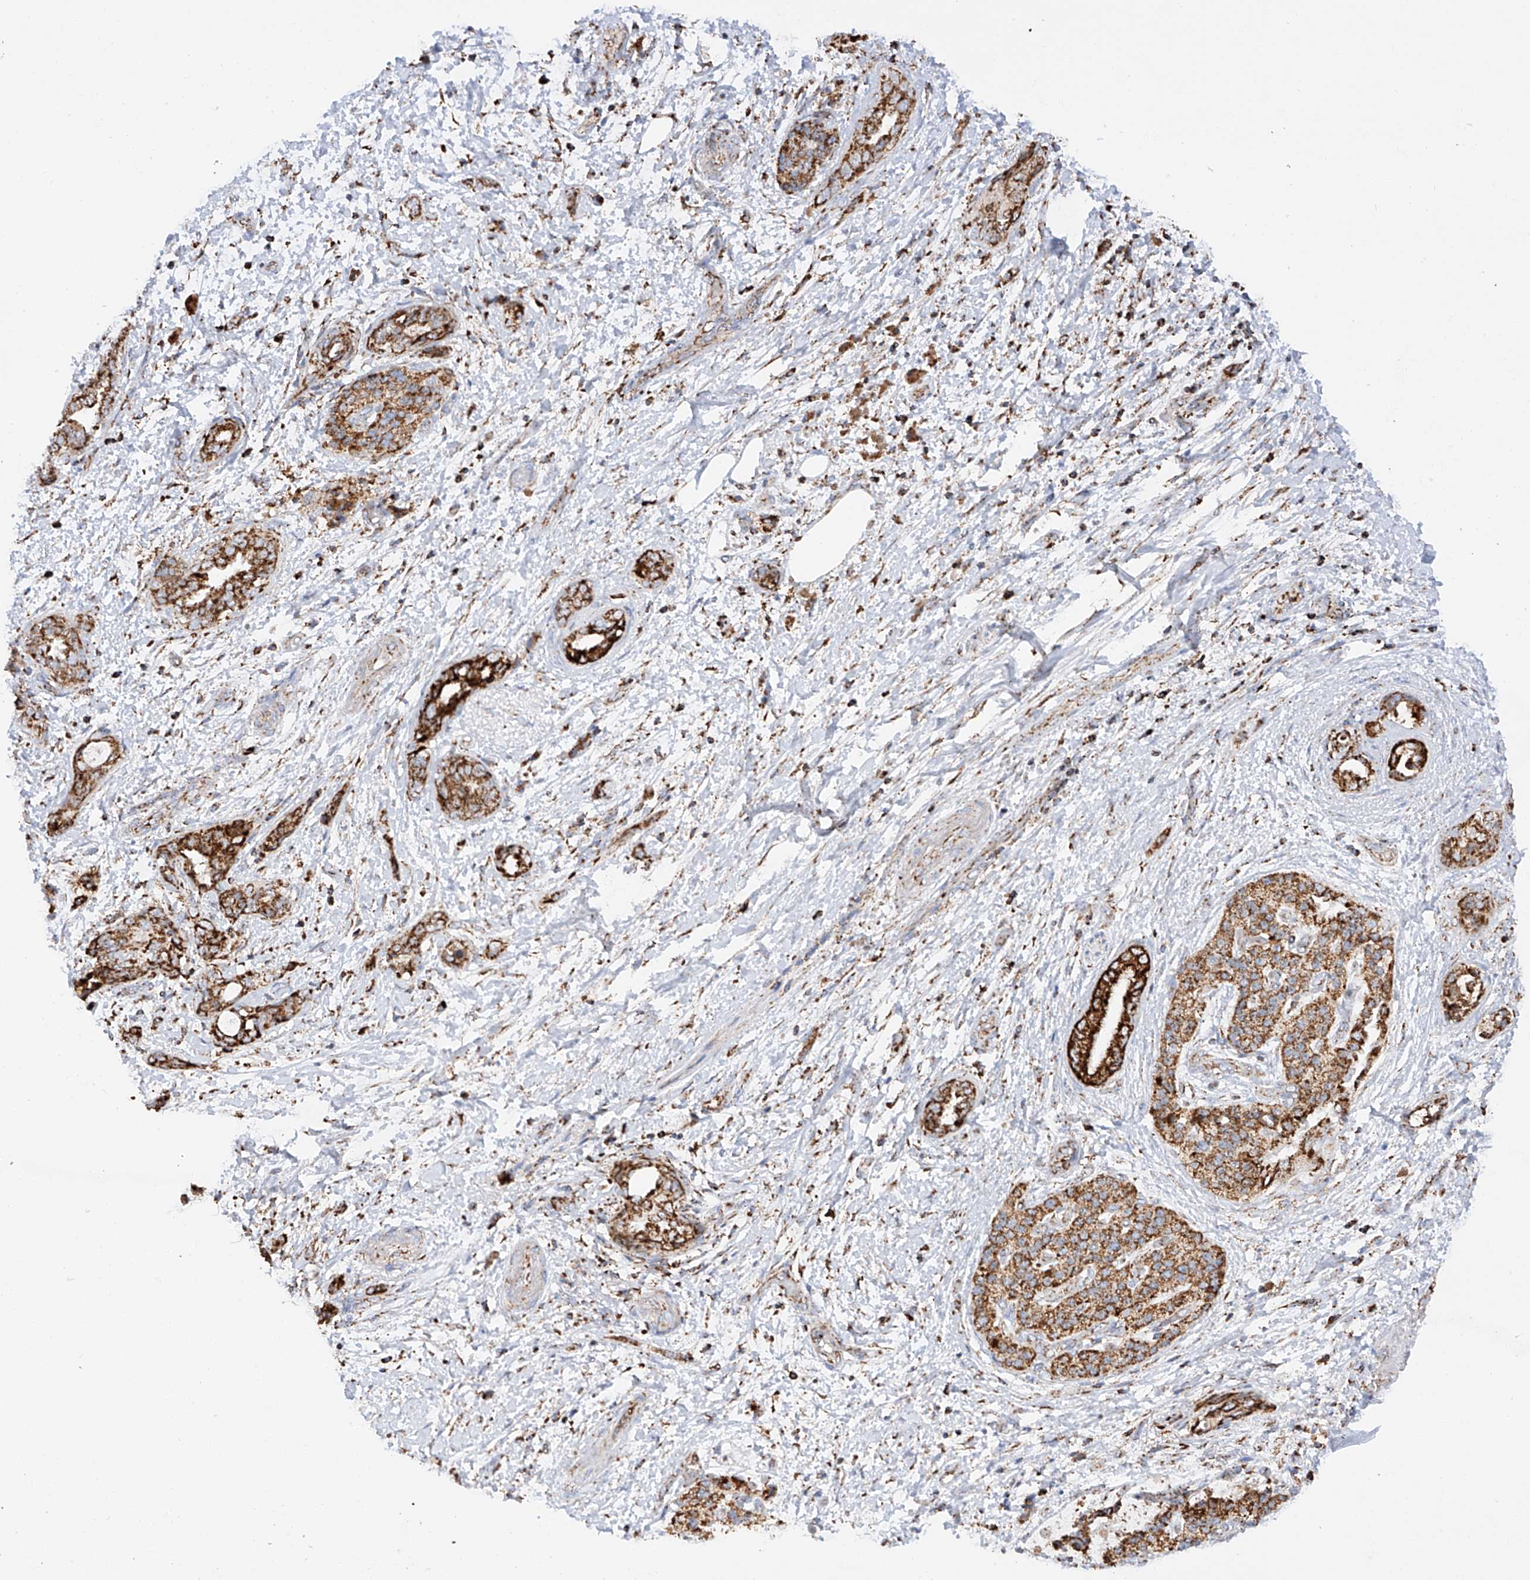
{"staining": {"intensity": "strong", "quantity": ">75%", "location": "cytoplasmic/membranous"}, "tissue": "pancreatic cancer", "cell_type": "Tumor cells", "image_type": "cancer", "snomed": [{"axis": "morphology", "description": "Normal tissue, NOS"}, {"axis": "morphology", "description": "Adenocarcinoma, NOS"}, {"axis": "topography", "description": "Pancreas"}, {"axis": "topography", "description": "Peripheral nerve tissue"}], "caption": "This is a histology image of IHC staining of pancreatic cancer, which shows strong expression in the cytoplasmic/membranous of tumor cells.", "gene": "TTC27", "patient": {"sex": "female", "age": 63}}